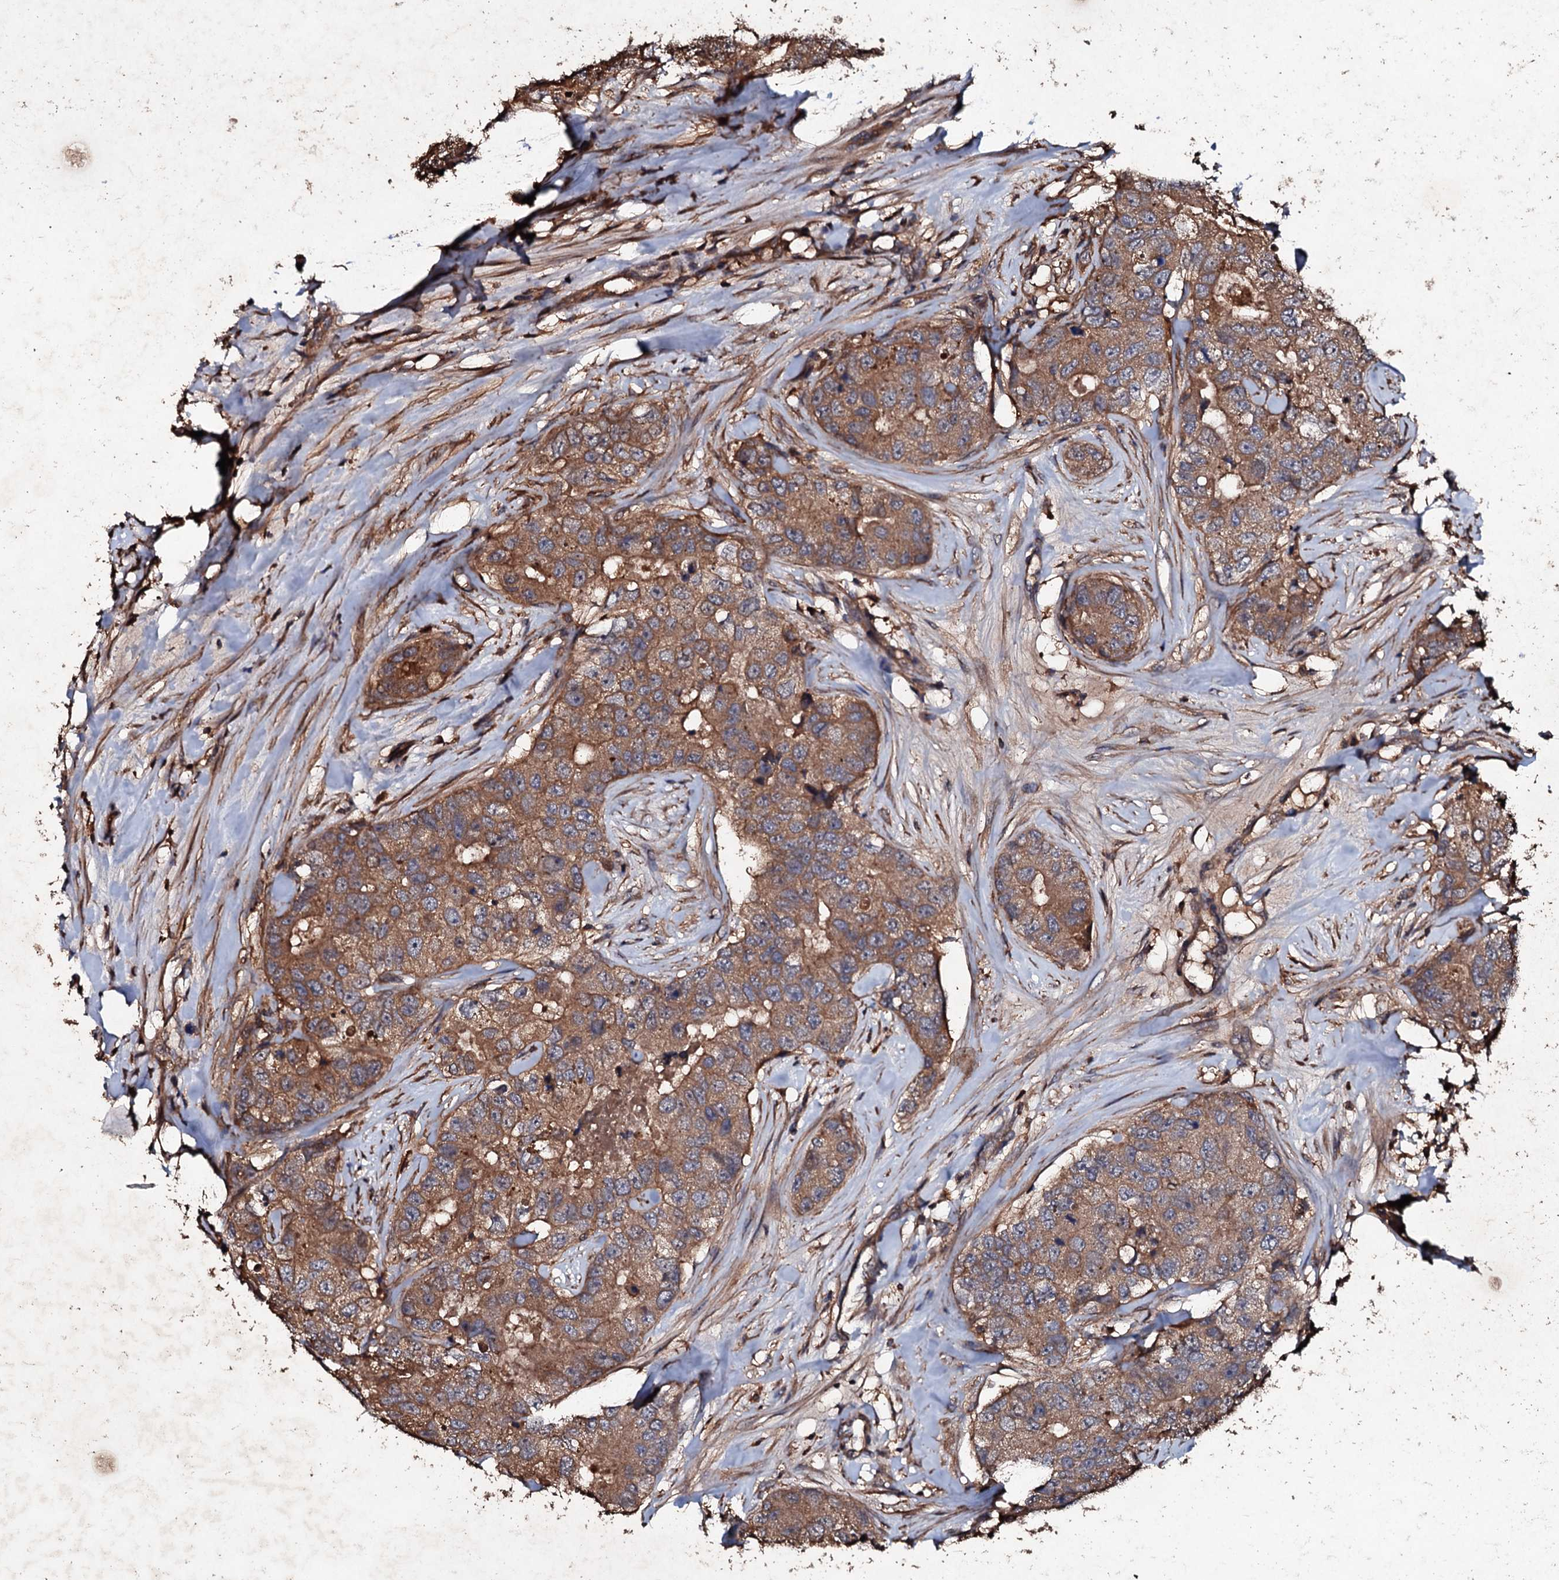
{"staining": {"intensity": "moderate", "quantity": ">75%", "location": "cytoplasmic/membranous"}, "tissue": "breast cancer", "cell_type": "Tumor cells", "image_type": "cancer", "snomed": [{"axis": "morphology", "description": "Duct carcinoma"}, {"axis": "topography", "description": "Breast"}], "caption": "A high-resolution histopathology image shows immunohistochemistry staining of breast cancer, which demonstrates moderate cytoplasmic/membranous staining in approximately >75% of tumor cells.", "gene": "KERA", "patient": {"sex": "female", "age": 62}}